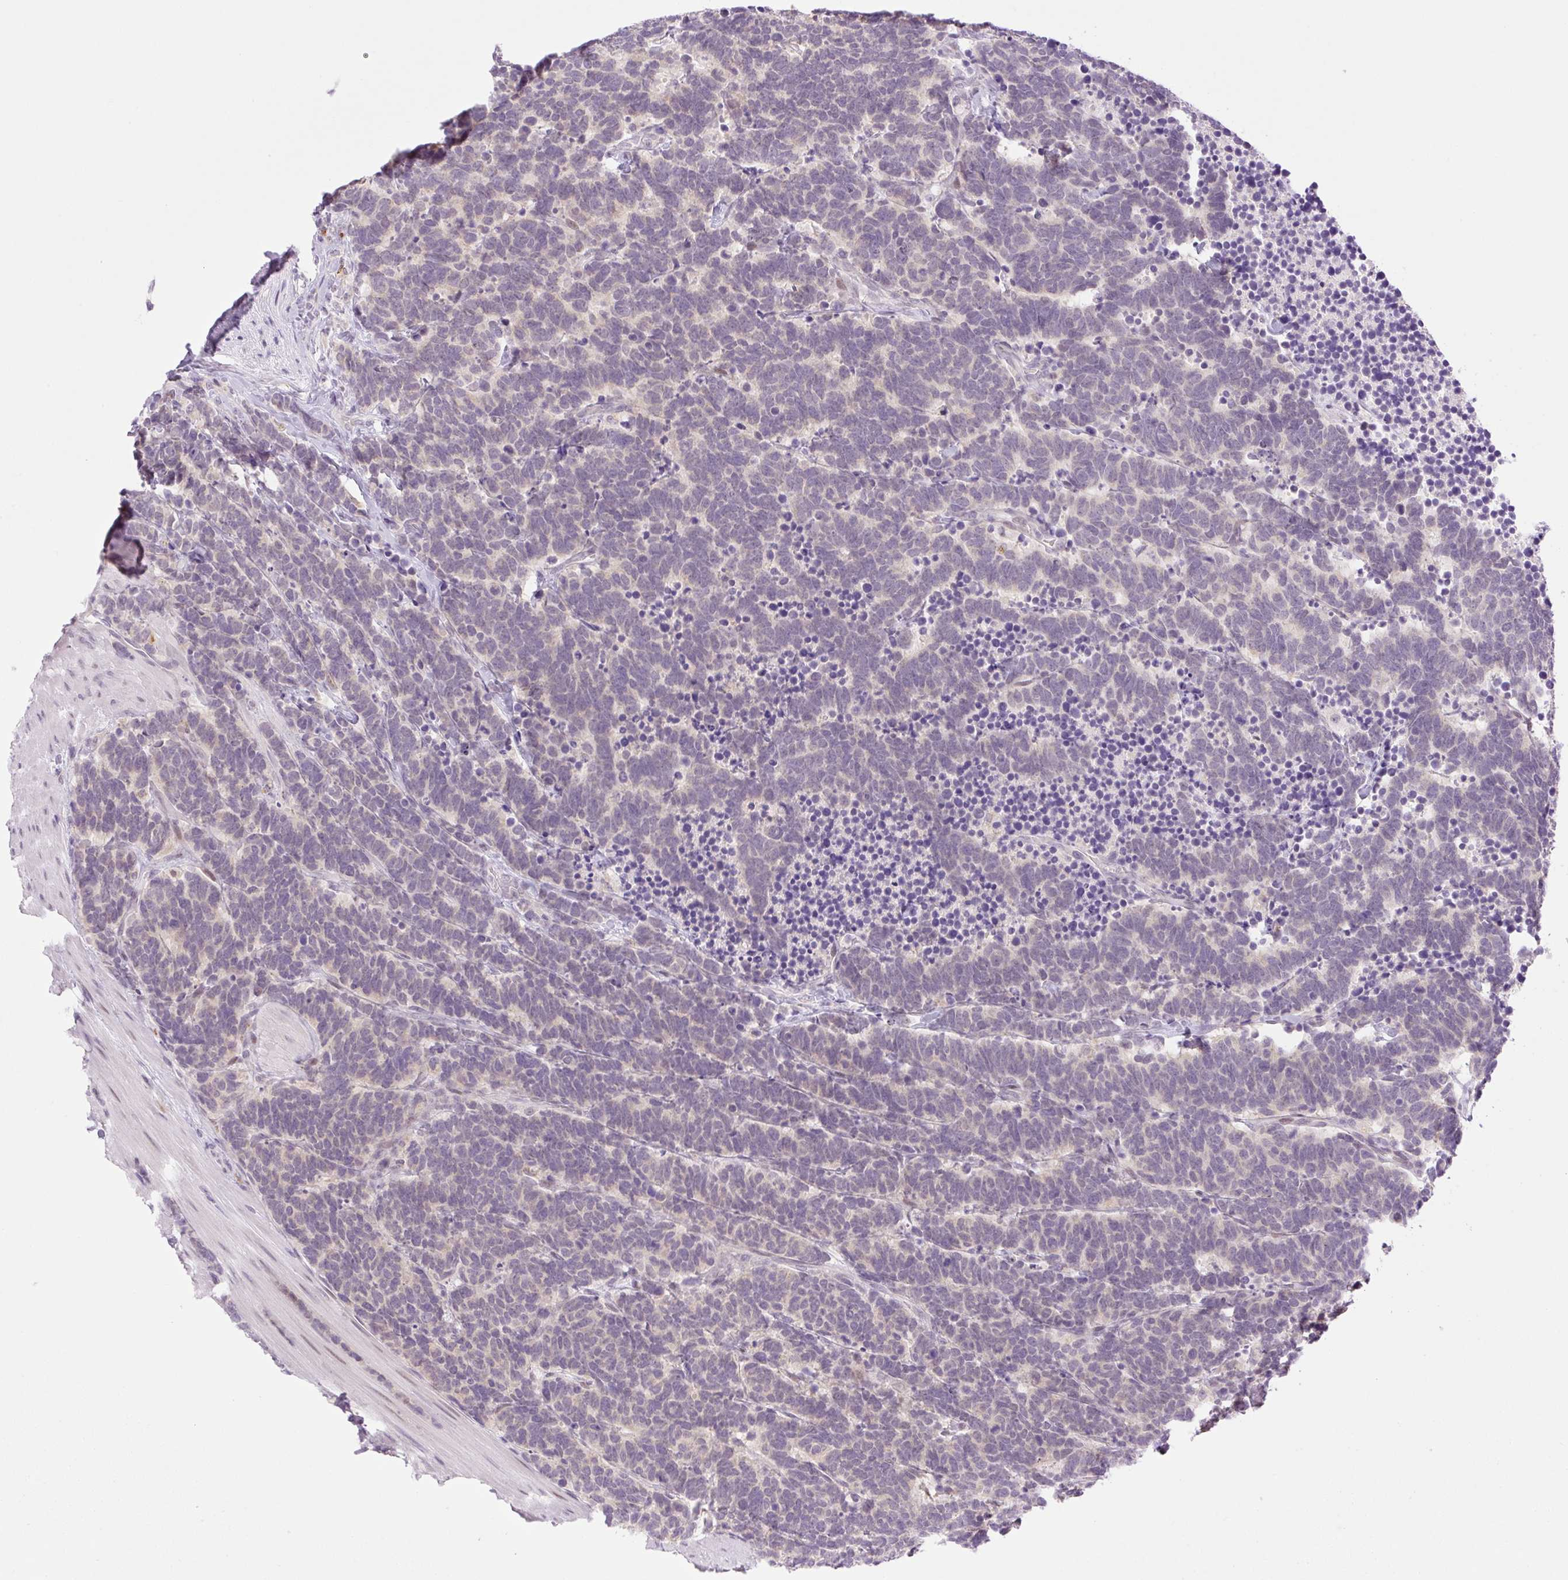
{"staining": {"intensity": "weak", "quantity": "25%-75%", "location": "cytoplasmic/membranous"}, "tissue": "carcinoid", "cell_type": "Tumor cells", "image_type": "cancer", "snomed": [{"axis": "morphology", "description": "Carcinoma, NOS"}, {"axis": "morphology", "description": "Carcinoid, malignant, NOS"}, {"axis": "topography", "description": "Urinary bladder"}], "caption": "High-power microscopy captured an immunohistochemistry (IHC) histopathology image of carcinoid, revealing weak cytoplasmic/membranous positivity in approximately 25%-75% of tumor cells.", "gene": "SPRYD4", "patient": {"sex": "male", "age": 57}}